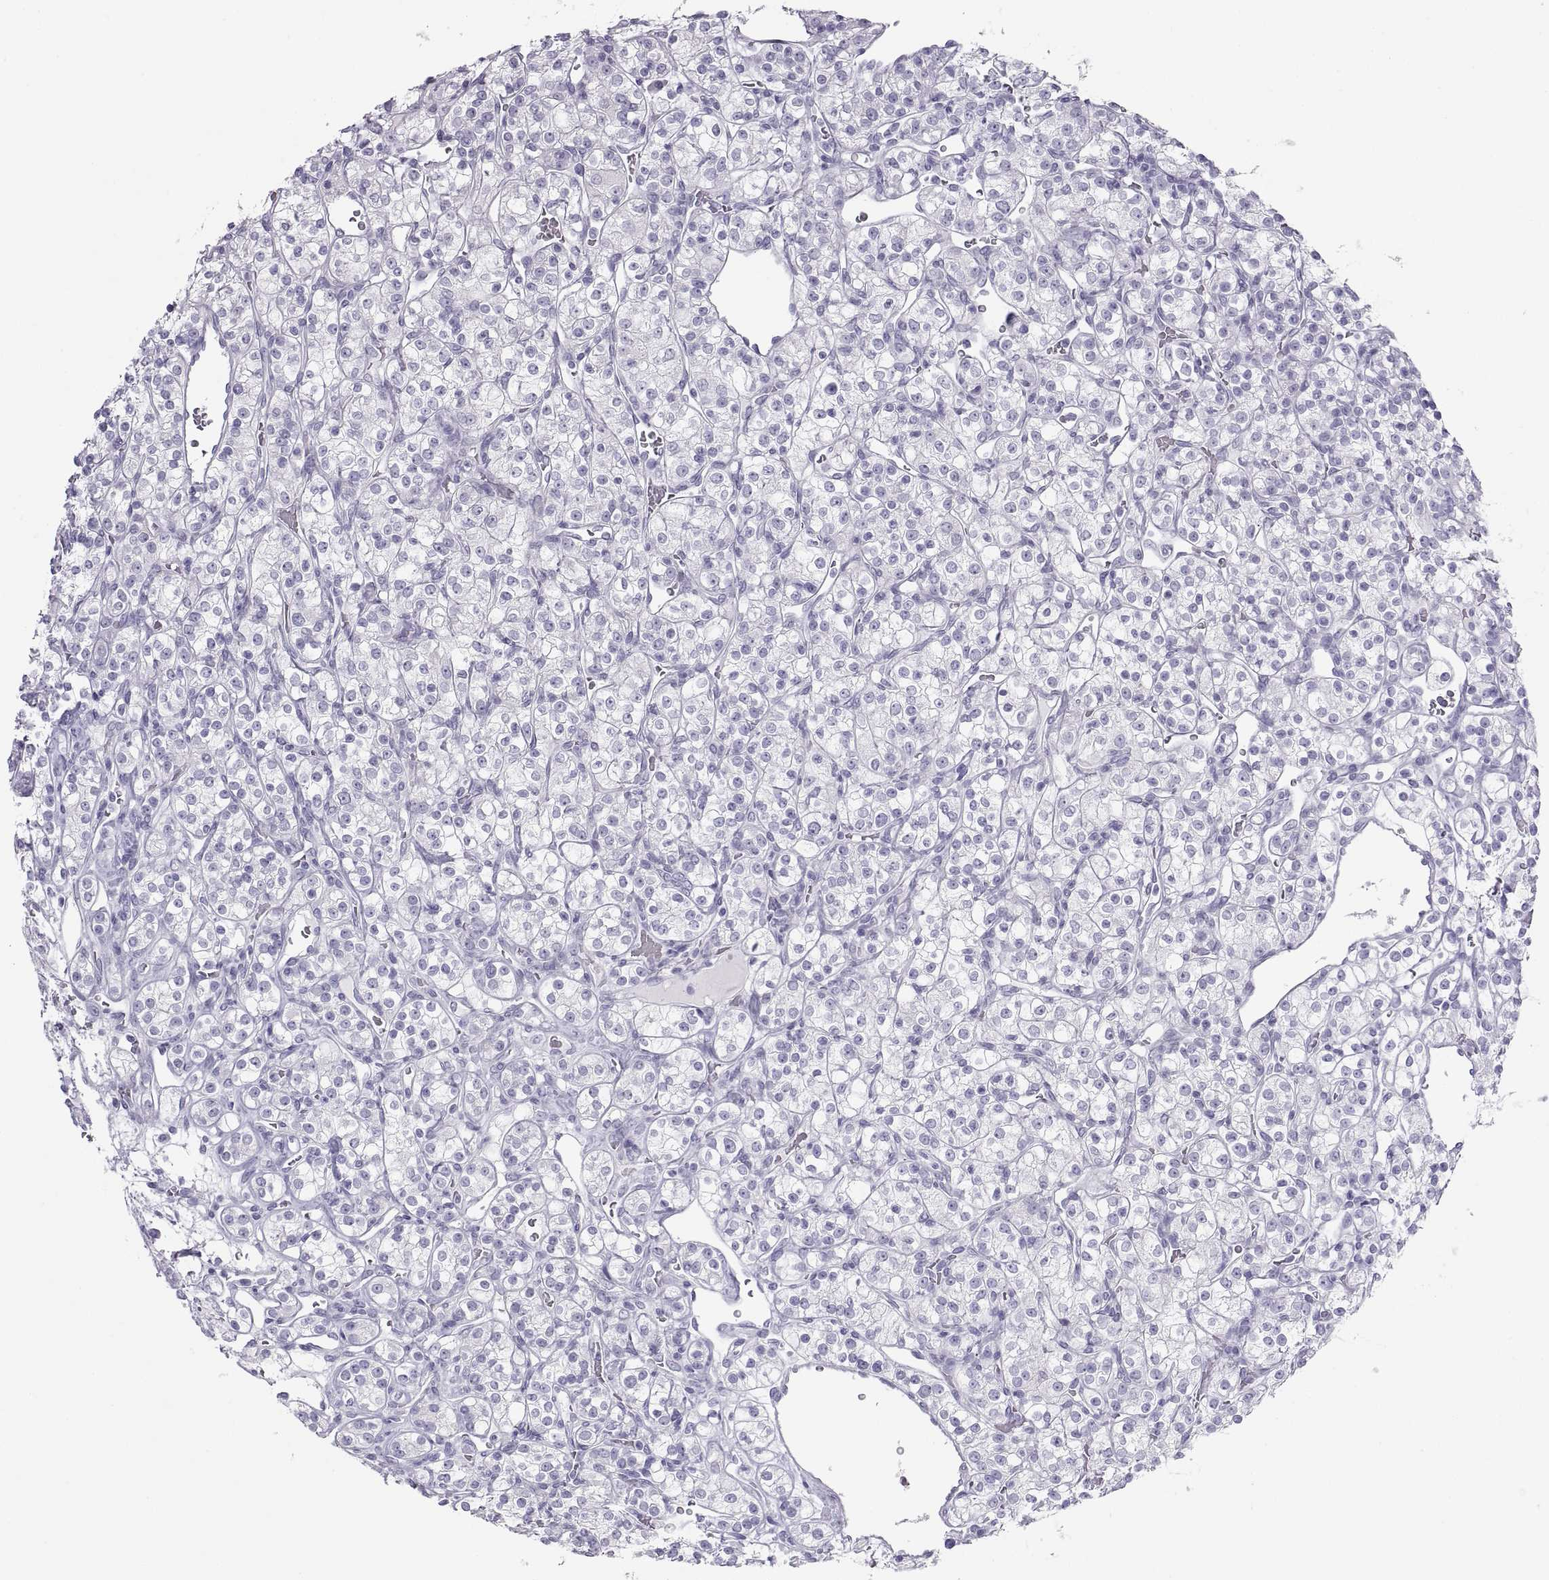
{"staining": {"intensity": "negative", "quantity": "none", "location": "none"}, "tissue": "renal cancer", "cell_type": "Tumor cells", "image_type": "cancer", "snomed": [{"axis": "morphology", "description": "Adenocarcinoma, NOS"}, {"axis": "topography", "description": "Kidney"}], "caption": "Immunohistochemical staining of adenocarcinoma (renal) displays no significant staining in tumor cells. (Immunohistochemistry, brightfield microscopy, high magnification).", "gene": "SEMG1", "patient": {"sex": "male", "age": 77}}